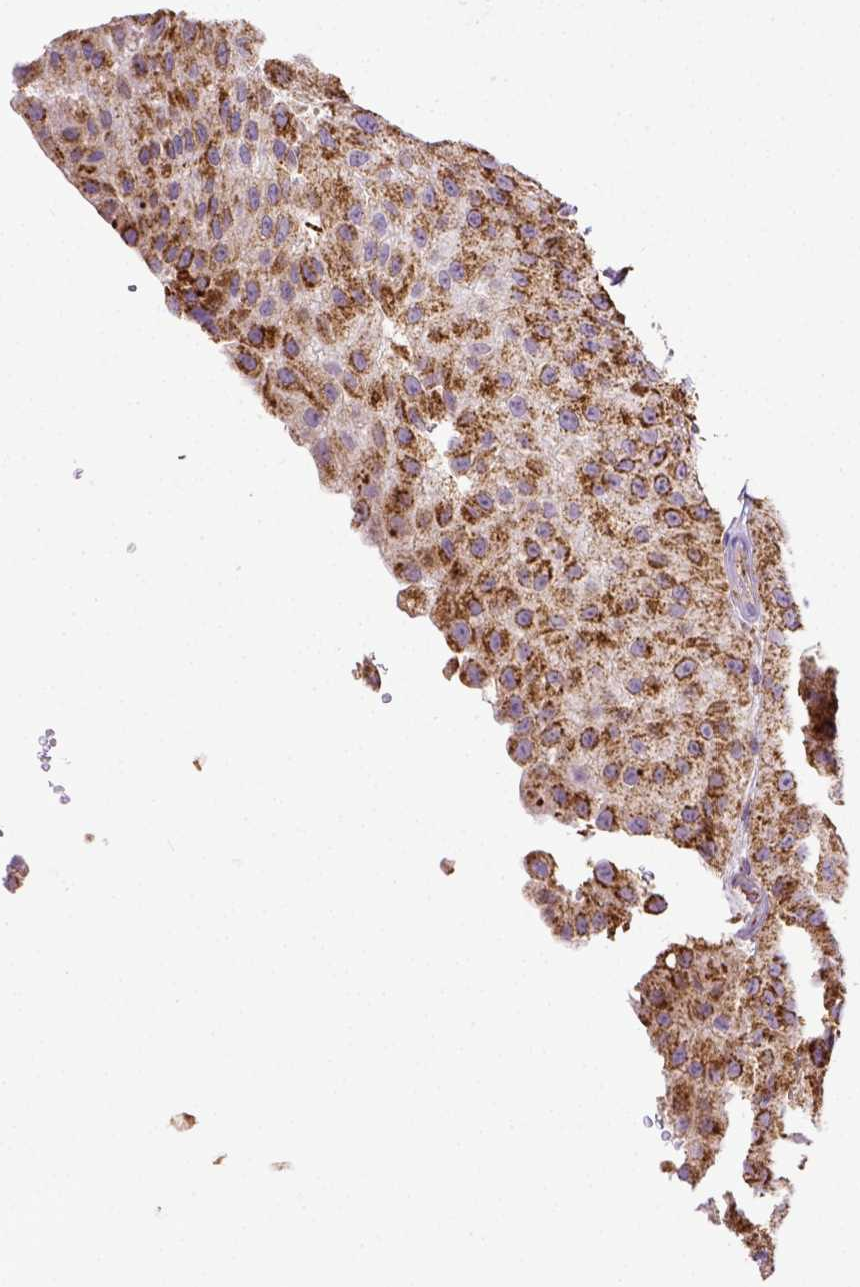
{"staining": {"intensity": "moderate", "quantity": ">75%", "location": "cytoplasmic/membranous"}, "tissue": "urothelial cancer", "cell_type": "Tumor cells", "image_type": "cancer", "snomed": [{"axis": "morphology", "description": "Urothelial carcinoma, NOS"}, {"axis": "topography", "description": "Urinary bladder"}], "caption": "This photomicrograph exhibits urothelial cancer stained with IHC to label a protein in brown. The cytoplasmic/membranous of tumor cells show moderate positivity for the protein. Nuclei are counter-stained blue.", "gene": "MT-CO1", "patient": {"sex": "male", "age": 87}}